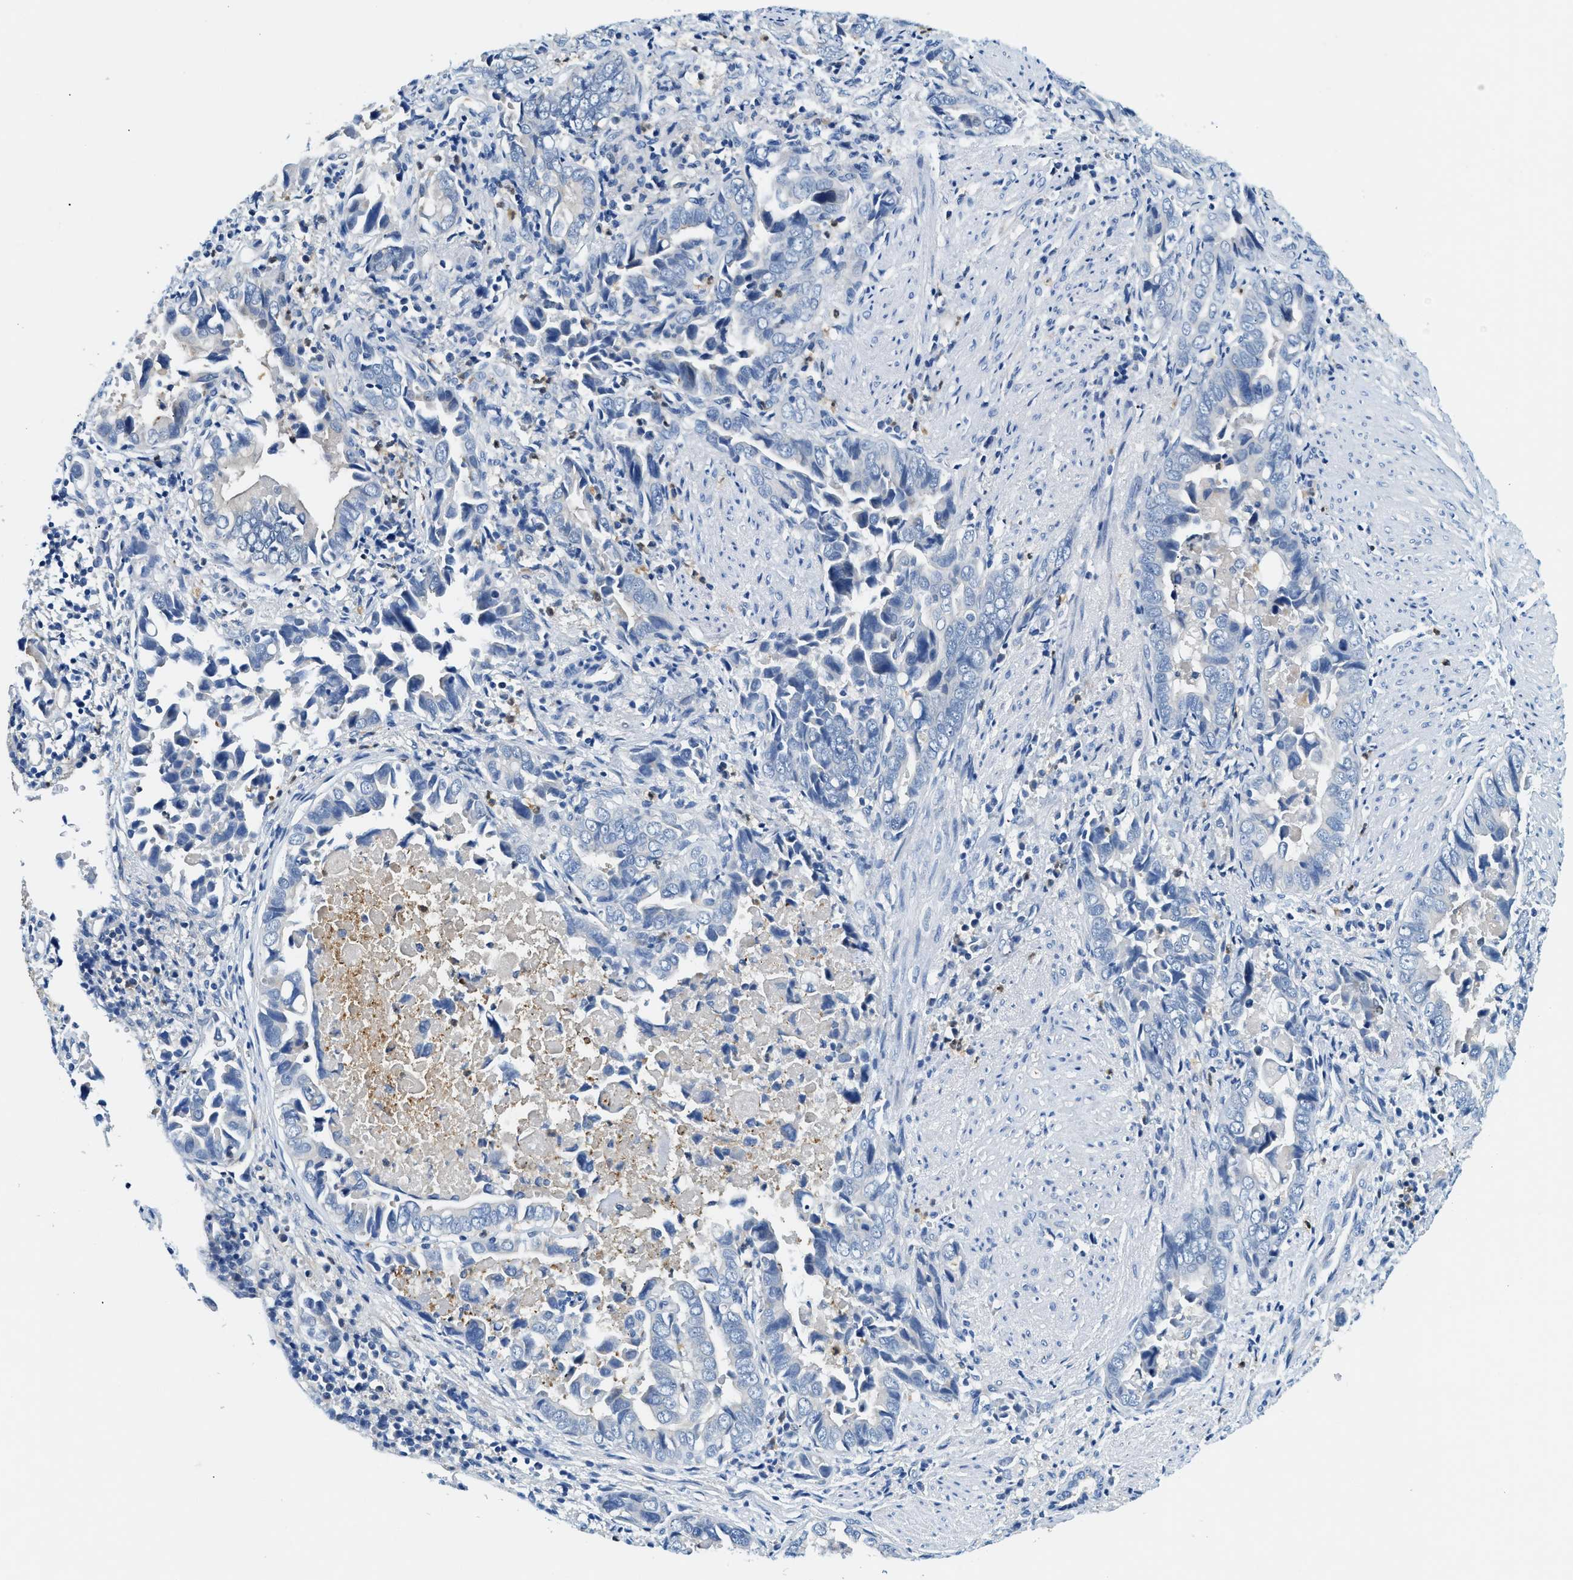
{"staining": {"intensity": "negative", "quantity": "none", "location": "none"}, "tissue": "liver cancer", "cell_type": "Tumor cells", "image_type": "cancer", "snomed": [{"axis": "morphology", "description": "Cholangiocarcinoma"}, {"axis": "topography", "description": "Liver"}], "caption": "Human liver cholangiocarcinoma stained for a protein using immunohistochemistry shows no expression in tumor cells.", "gene": "ZDHHC13", "patient": {"sex": "female", "age": 79}}